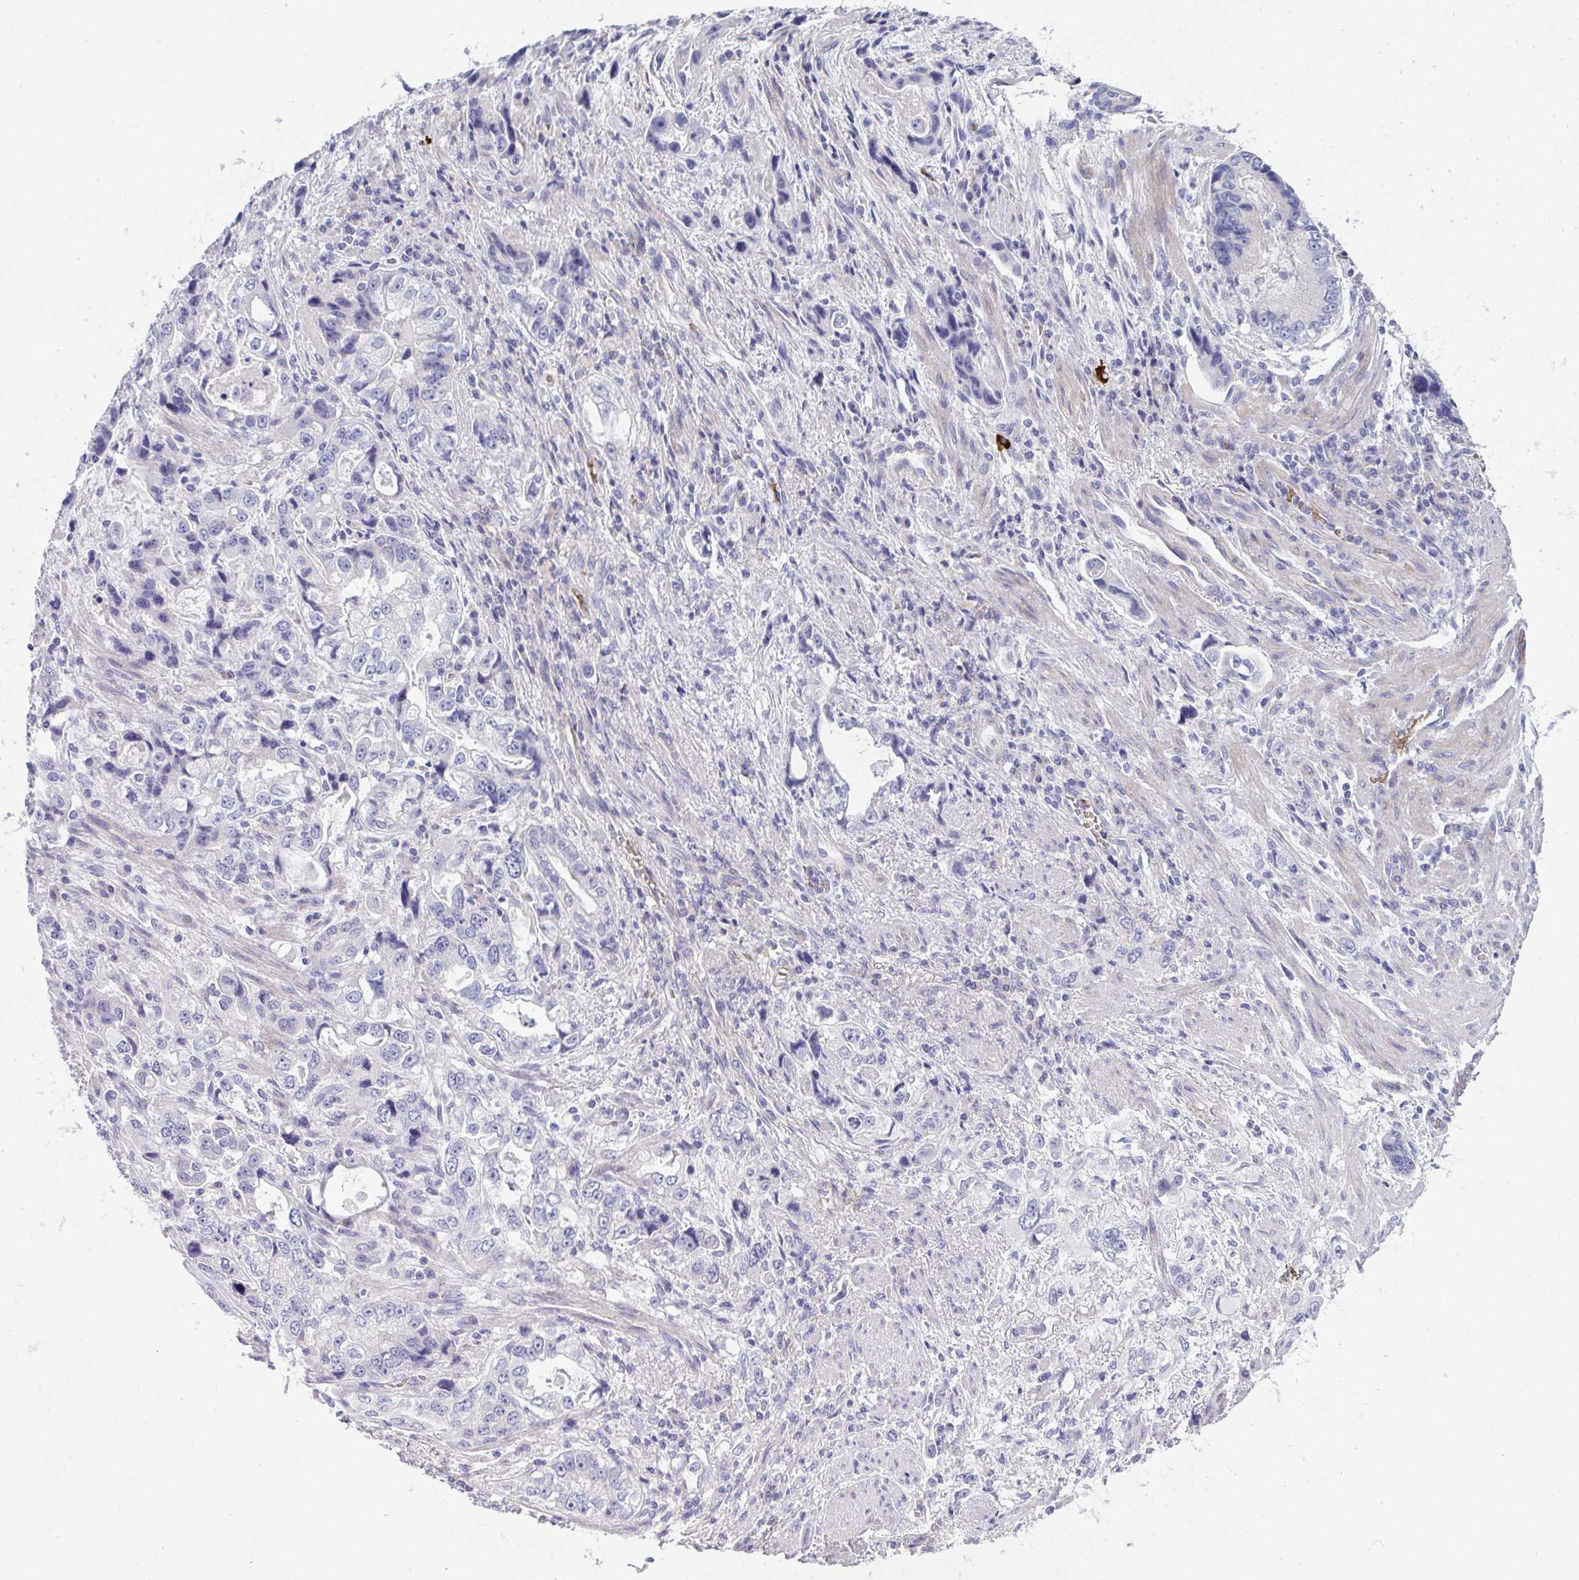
{"staining": {"intensity": "negative", "quantity": "none", "location": "none"}, "tissue": "stomach cancer", "cell_type": "Tumor cells", "image_type": "cancer", "snomed": [{"axis": "morphology", "description": "Adenocarcinoma, NOS"}, {"axis": "topography", "description": "Stomach, lower"}], "caption": "The photomicrograph demonstrates no significant positivity in tumor cells of adenocarcinoma (stomach).", "gene": "SPTB", "patient": {"sex": "female", "age": 93}}